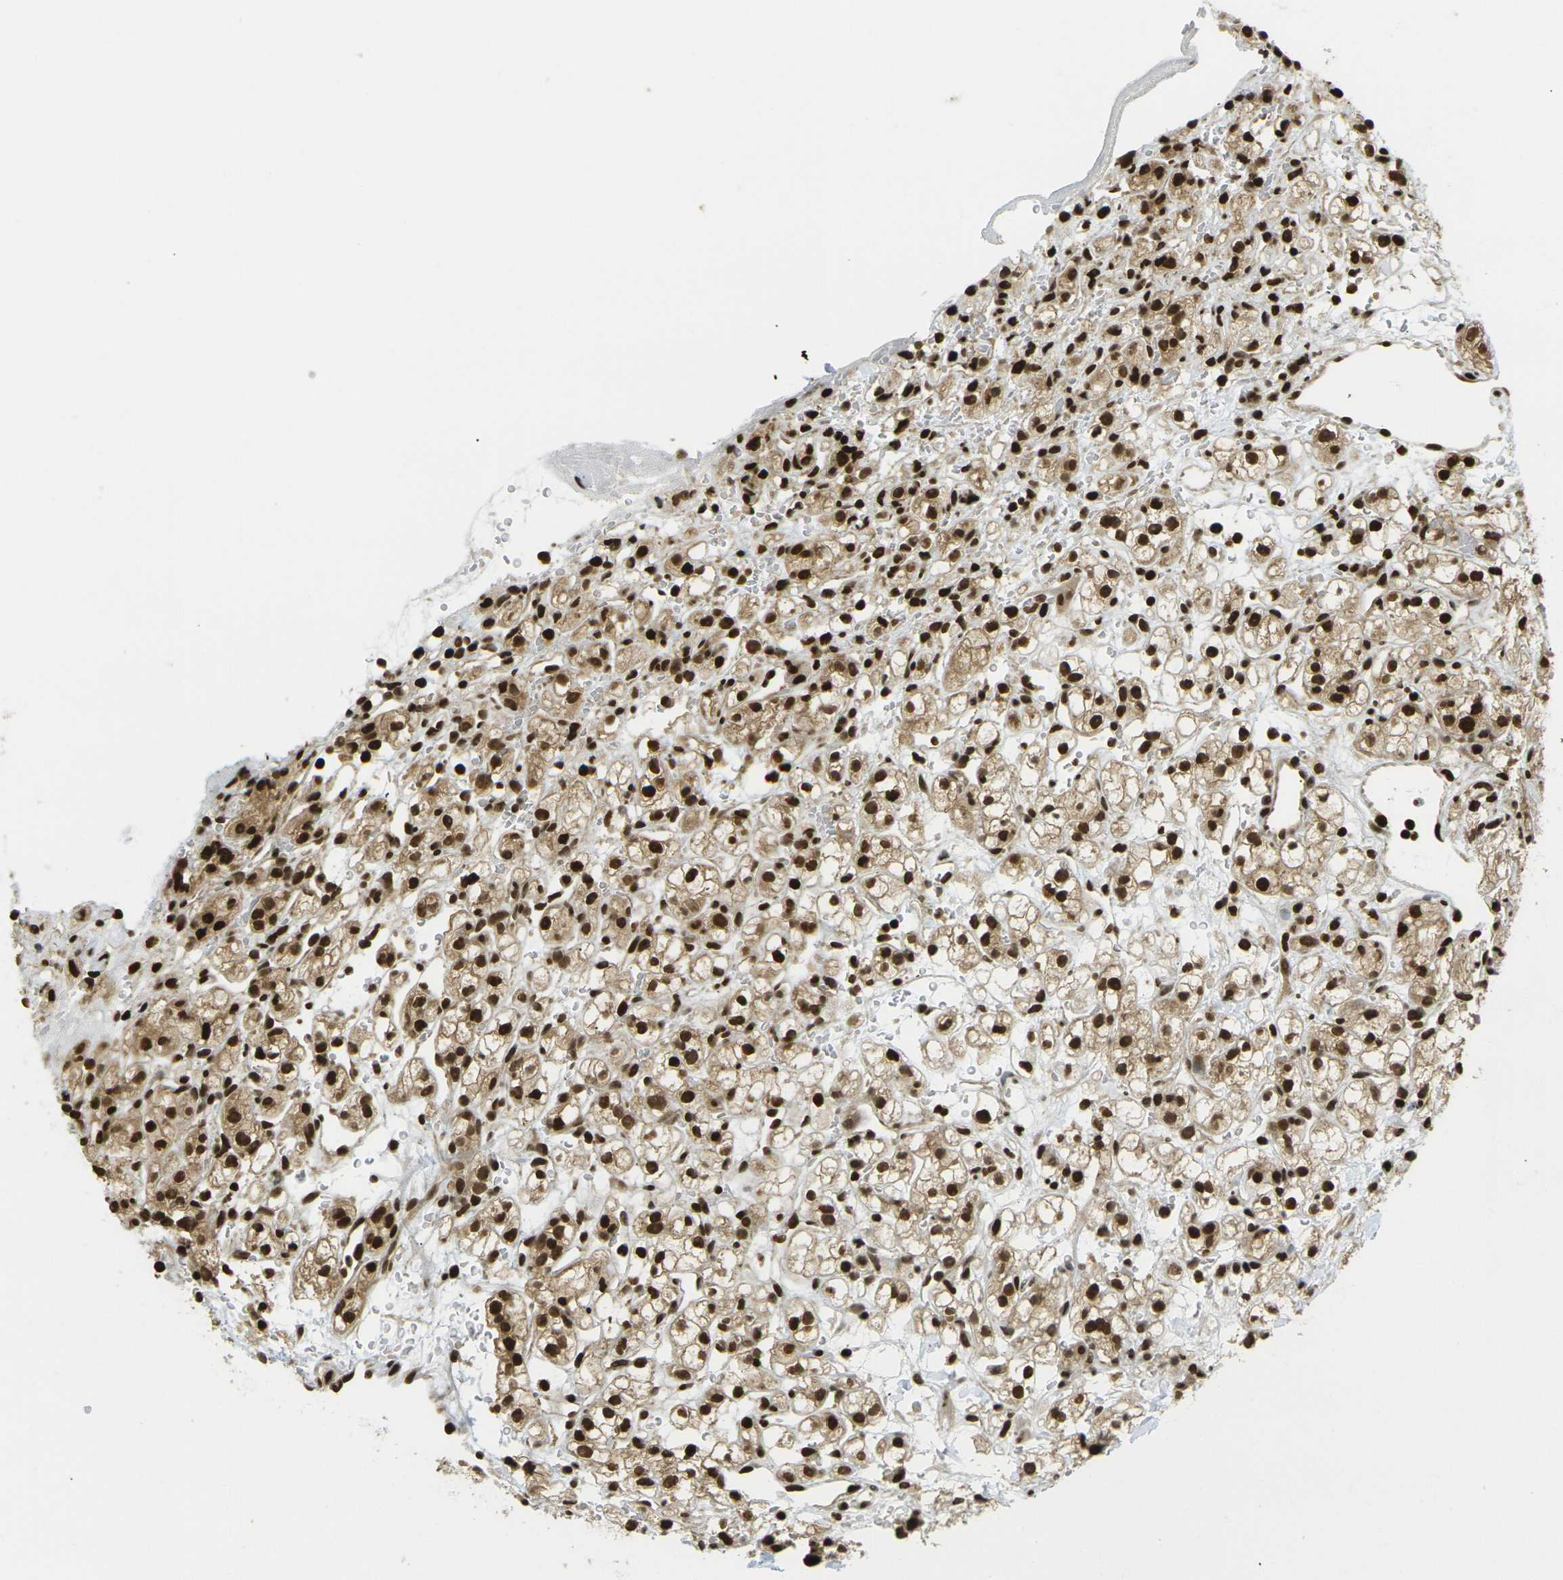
{"staining": {"intensity": "strong", "quantity": ">75%", "location": "cytoplasmic/membranous,nuclear"}, "tissue": "renal cancer", "cell_type": "Tumor cells", "image_type": "cancer", "snomed": [{"axis": "morphology", "description": "Adenocarcinoma, NOS"}, {"axis": "topography", "description": "Kidney"}], "caption": "High-magnification brightfield microscopy of adenocarcinoma (renal) stained with DAB (brown) and counterstained with hematoxylin (blue). tumor cells exhibit strong cytoplasmic/membranous and nuclear staining is appreciated in about>75% of cells.", "gene": "RUVBL2", "patient": {"sex": "male", "age": 61}}